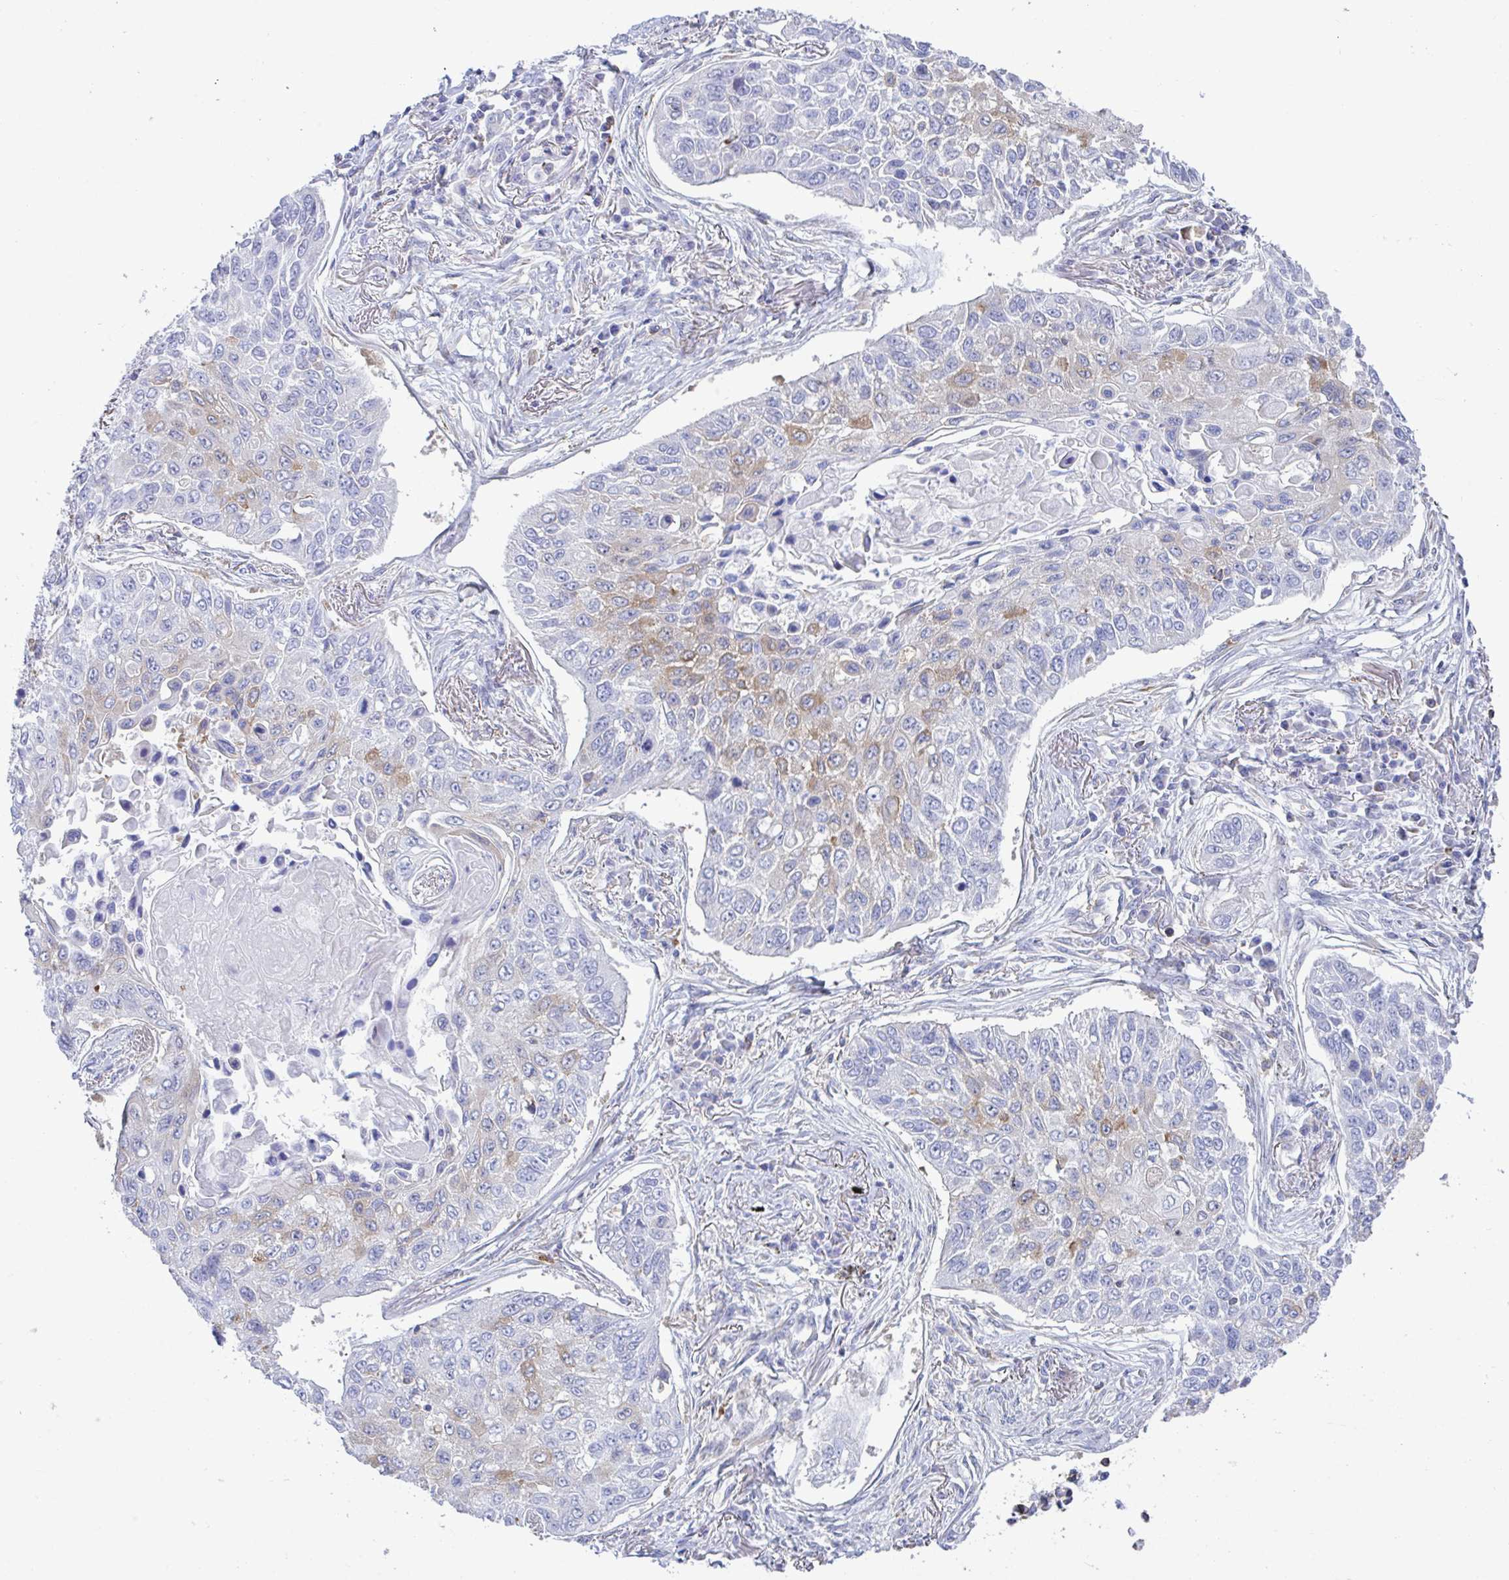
{"staining": {"intensity": "weak", "quantity": "<25%", "location": "cytoplasmic/membranous"}, "tissue": "lung cancer", "cell_type": "Tumor cells", "image_type": "cancer", "snomed": [{"axis": "morphology", "description": "Squamous cell carcinoma, NOS"}, {"axis": "topography", "description": "Lung"}], "caption": "The immunohistochemistry (IHC) photomicrograph has no significant expression in tumor cells of lung cancer tissue. Nuclei are stained in blue.", "gene": "WNK1", "patient": {"sex": "male", "age": 75}}